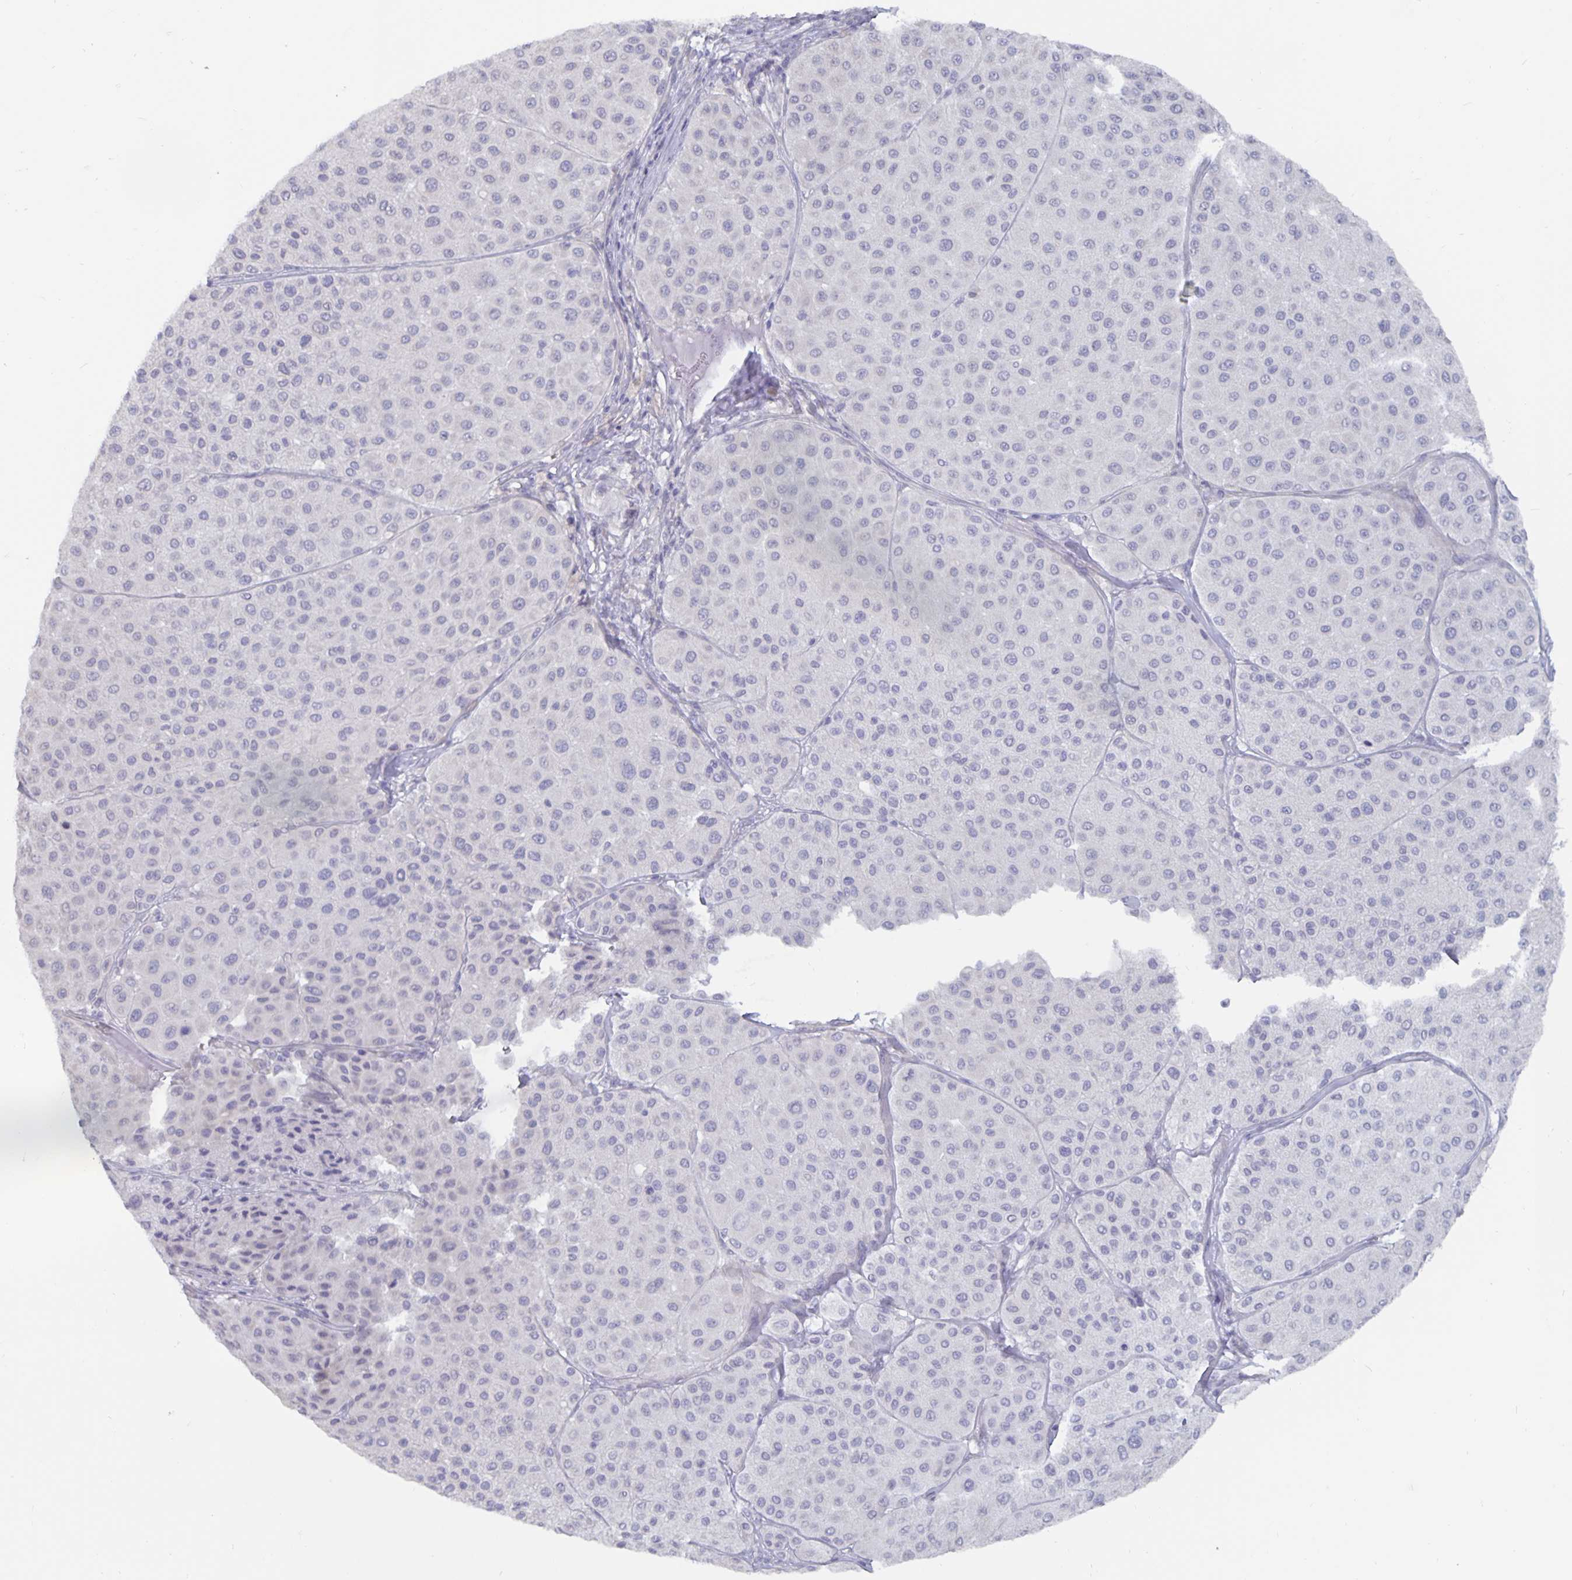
{"staining": {"intensity": "negative", "quantity": "none", "location": "none"}, "tissue": "melanoma", "cell_type": "Tumor cells", "image_type": "cancer", "snomed": [{"axis": "morphology", "description": "Malignant melanoma, Metastatic site"}, {"axis": "topography", "description": "Smooth muscle"}], "caption": "Immunohistochemical staining of human malignant melanoma (metastatic site) reveals no significant positivity in tumor cells.", "gene": "PLCB3", "patient": {"sex": "male", "age": 41}}